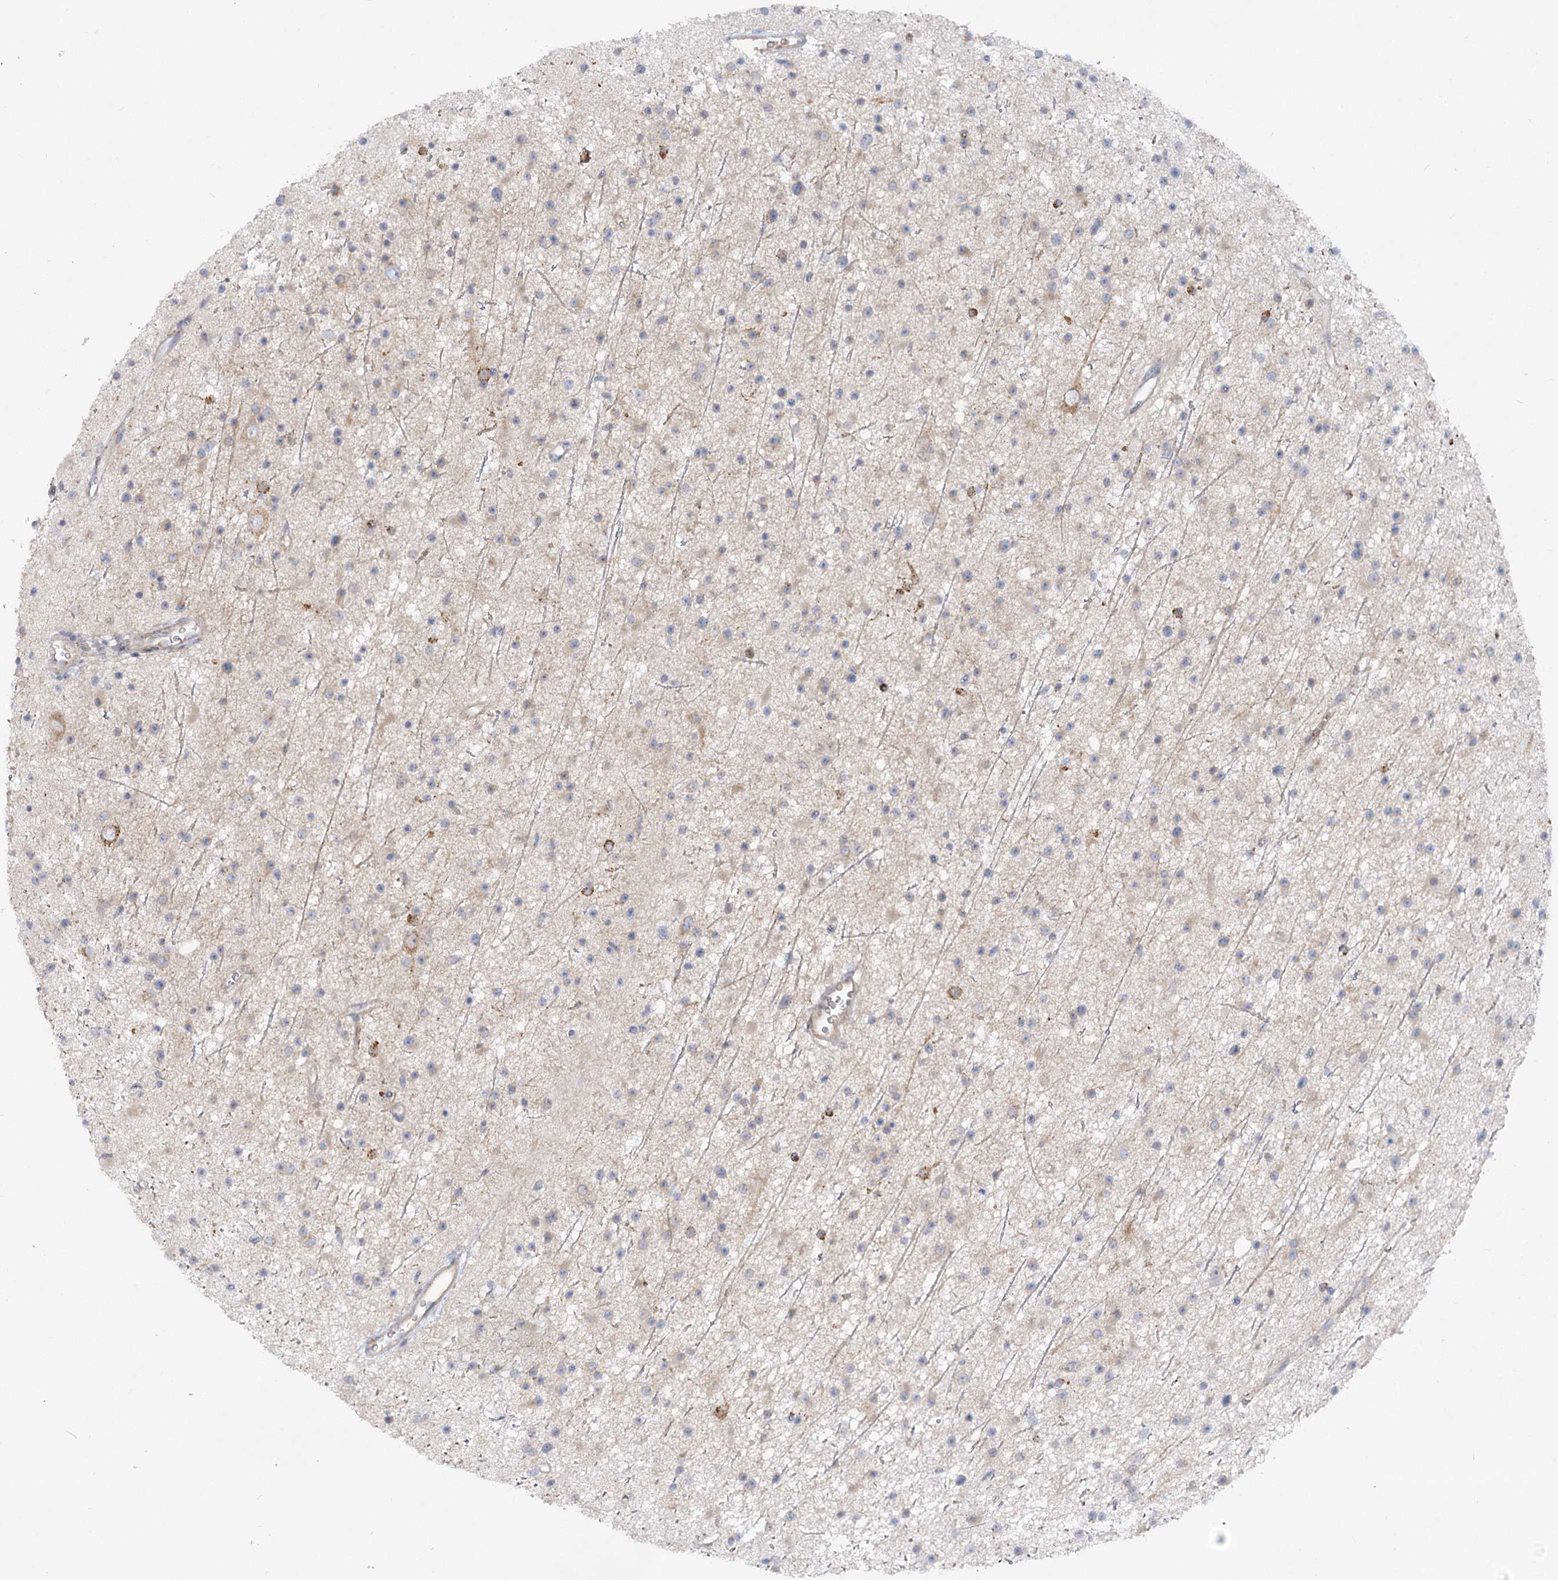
{"staining": {"intensity": "weak", "quantity": "<25%", "location": "cytoplasmic/membranous"}, "tissue": "glioma", "cell_type": "Tumor cells", "image_type": "cancer", "snomed": [{"axis": "morphology", "description": "Glioma, malignant, Low grade"}, {"axis": "topography", "description": "Cerebral cortex"}], "caption": "Human glioma stained for a protein using immunohistochemistry (IHC) shows no expression in tumor cells.", "gene": "FGF19", "patient": {"sex": "female", "age": 39}}